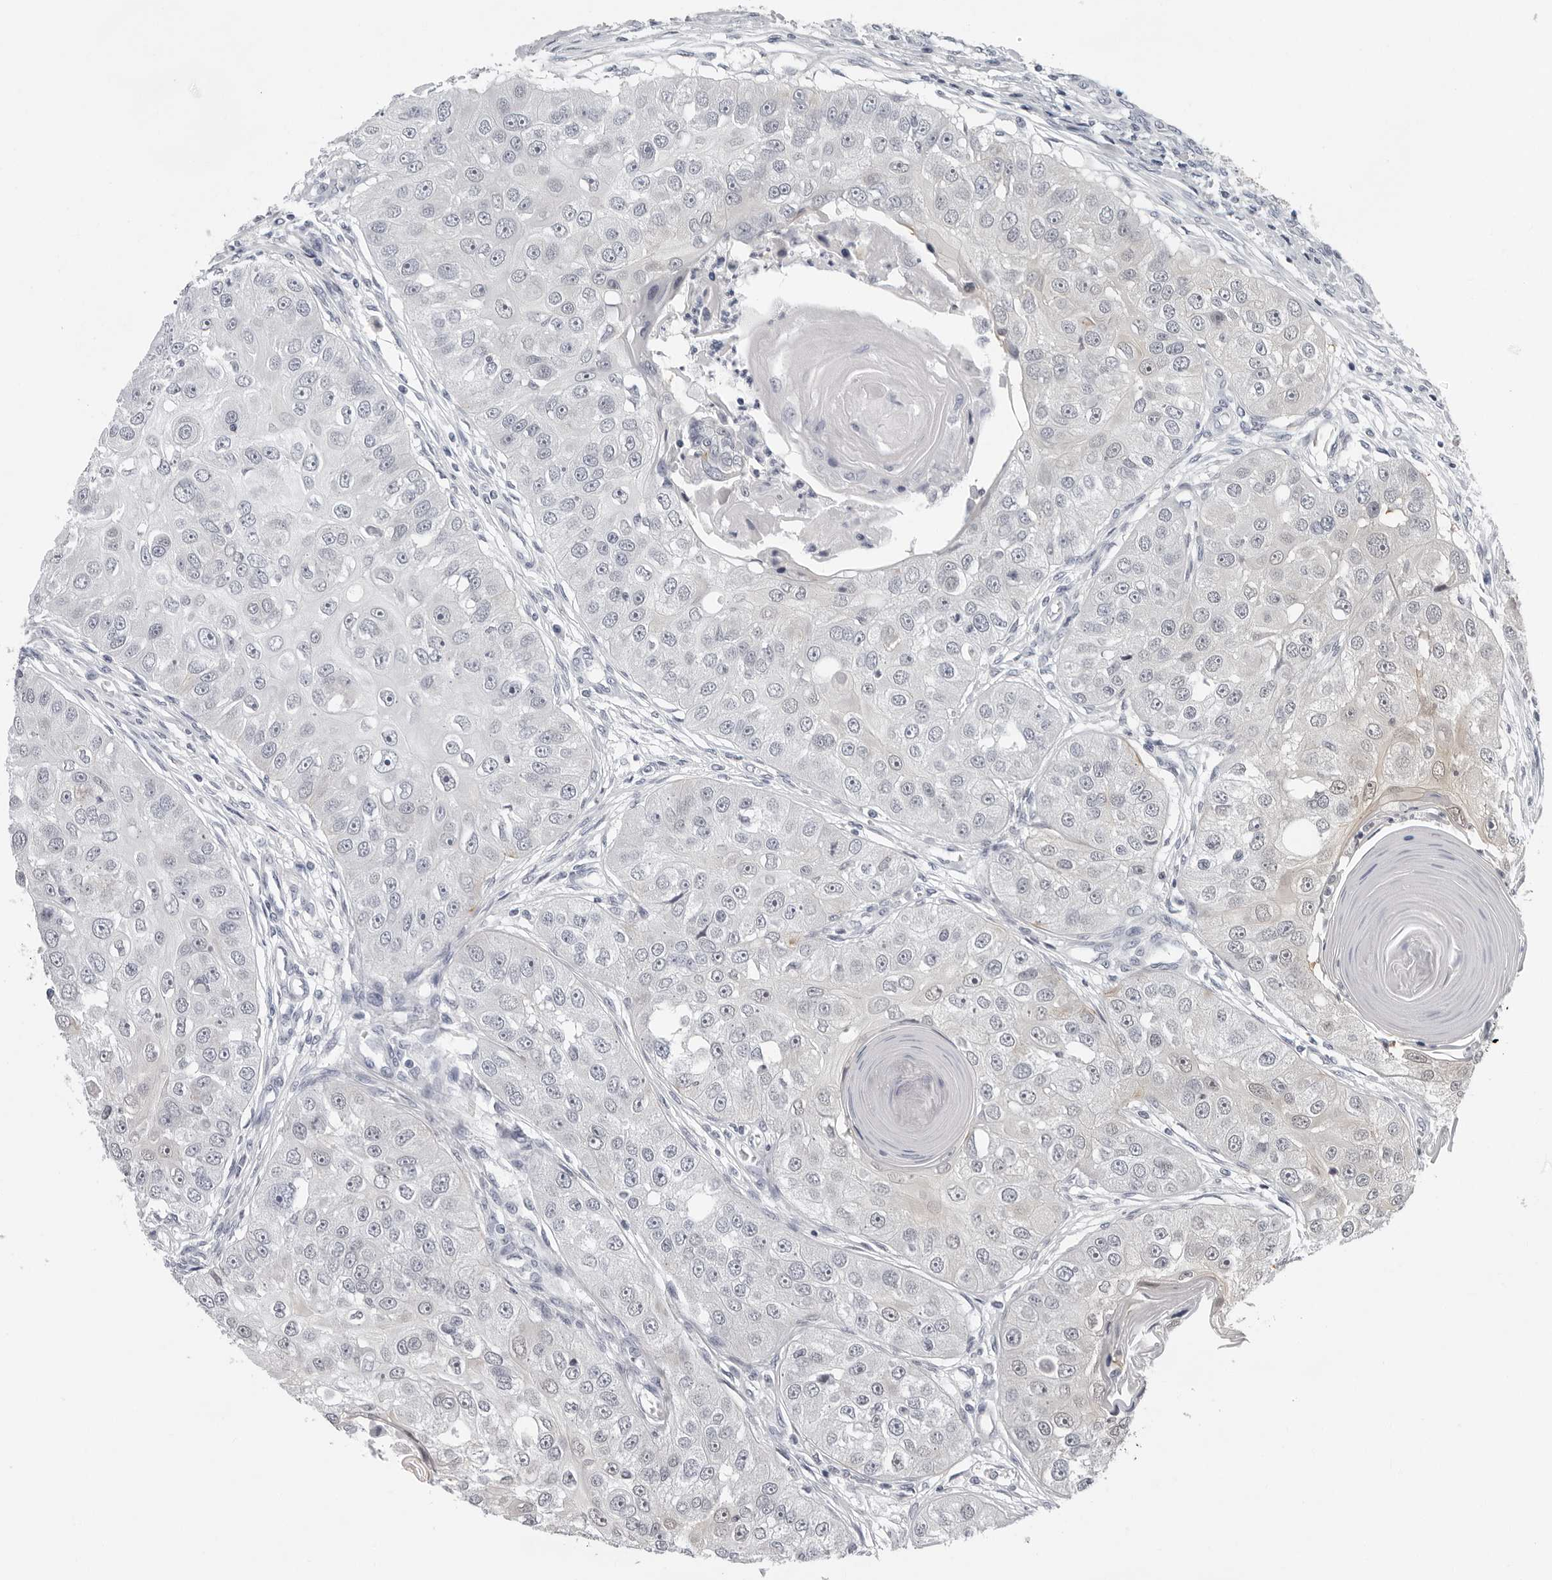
{"staining": {"intensity": "negative", "quantity": "none", "location": "none"}, "tissue": "head and neck cancer", "cell_type": "Tumor cells", "image_type": "cancer", "snomed": [{"axis": "morphology", "description": "Normal tissue, NOS"}, {"axis": "morphology", "description": "Squamous cell carcinoma, NOS"}, {"axis": "topography", "description": "Skeletal muscle"}, {"axis": "topography", "description": "Head-Neck"}], "caption": "IHC image of neoplastic tissue: human head and neck cancer stained with DAB (3,3'-diaminobenzidine) displays no significant protein positivity in tumor cells.", "gene": "CCDC28B", "patient": {"sex": "male", "age": 51}}